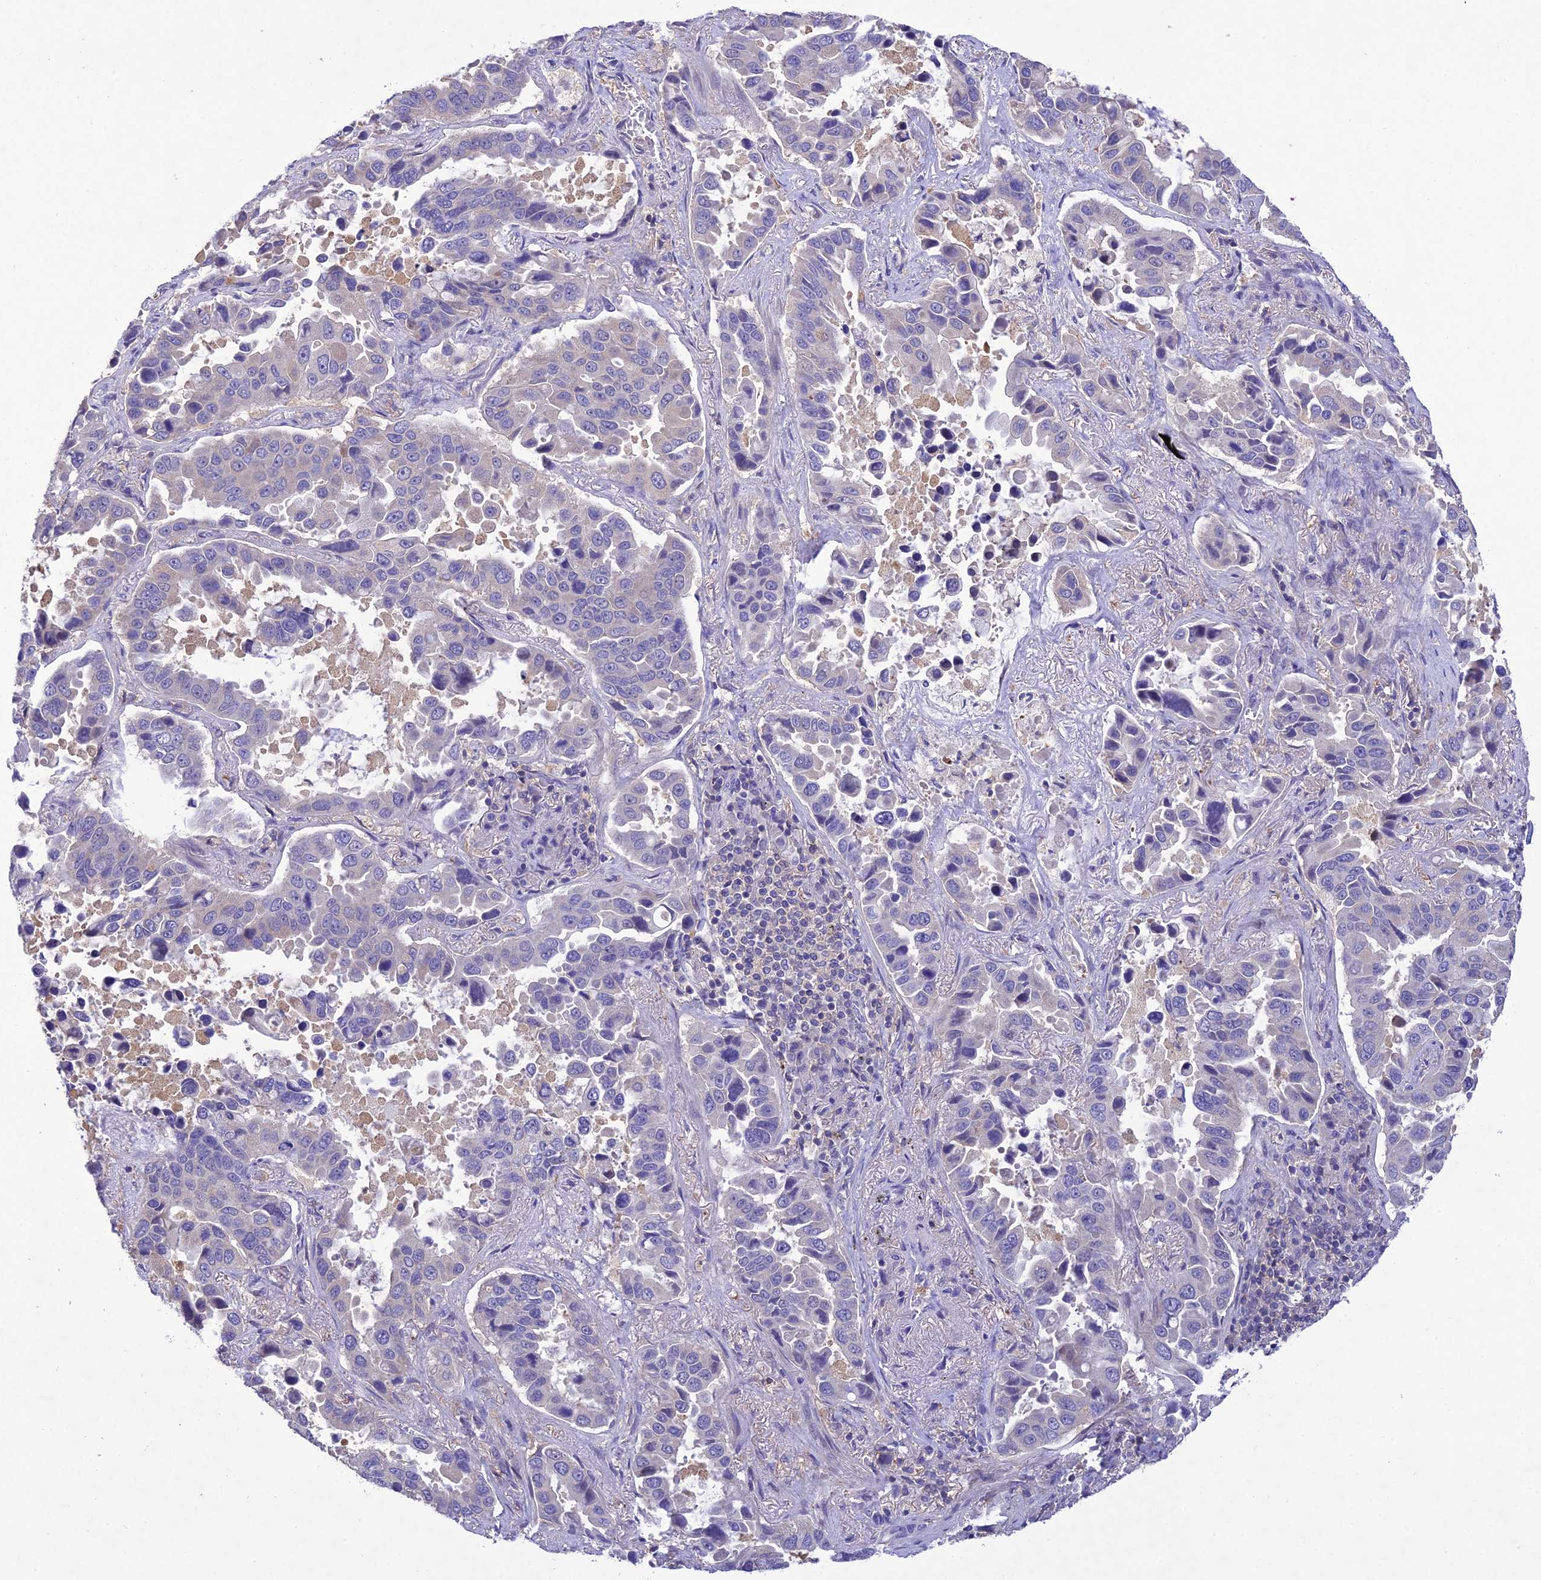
{"staining": {"intensity": "negative", "quantity": "none", "location": "none"}, "tissue": "lung cancer", "cell_type": "Tumor cells", "image_type": "cancer", "snomed": [{"axis": "morphology", "description": "Adenocarcinoma, NOS"}, {"axis": "topography", "description": "Lung"}], "caption": "Immunohistochemistry (IHC) photomicrograph of human lung adenocarcinoma stained for a protein (brown), which exhibits no expression in tumor cells.", "gene": "SNX24", "patient": {"sex": "male", "age": 64}}